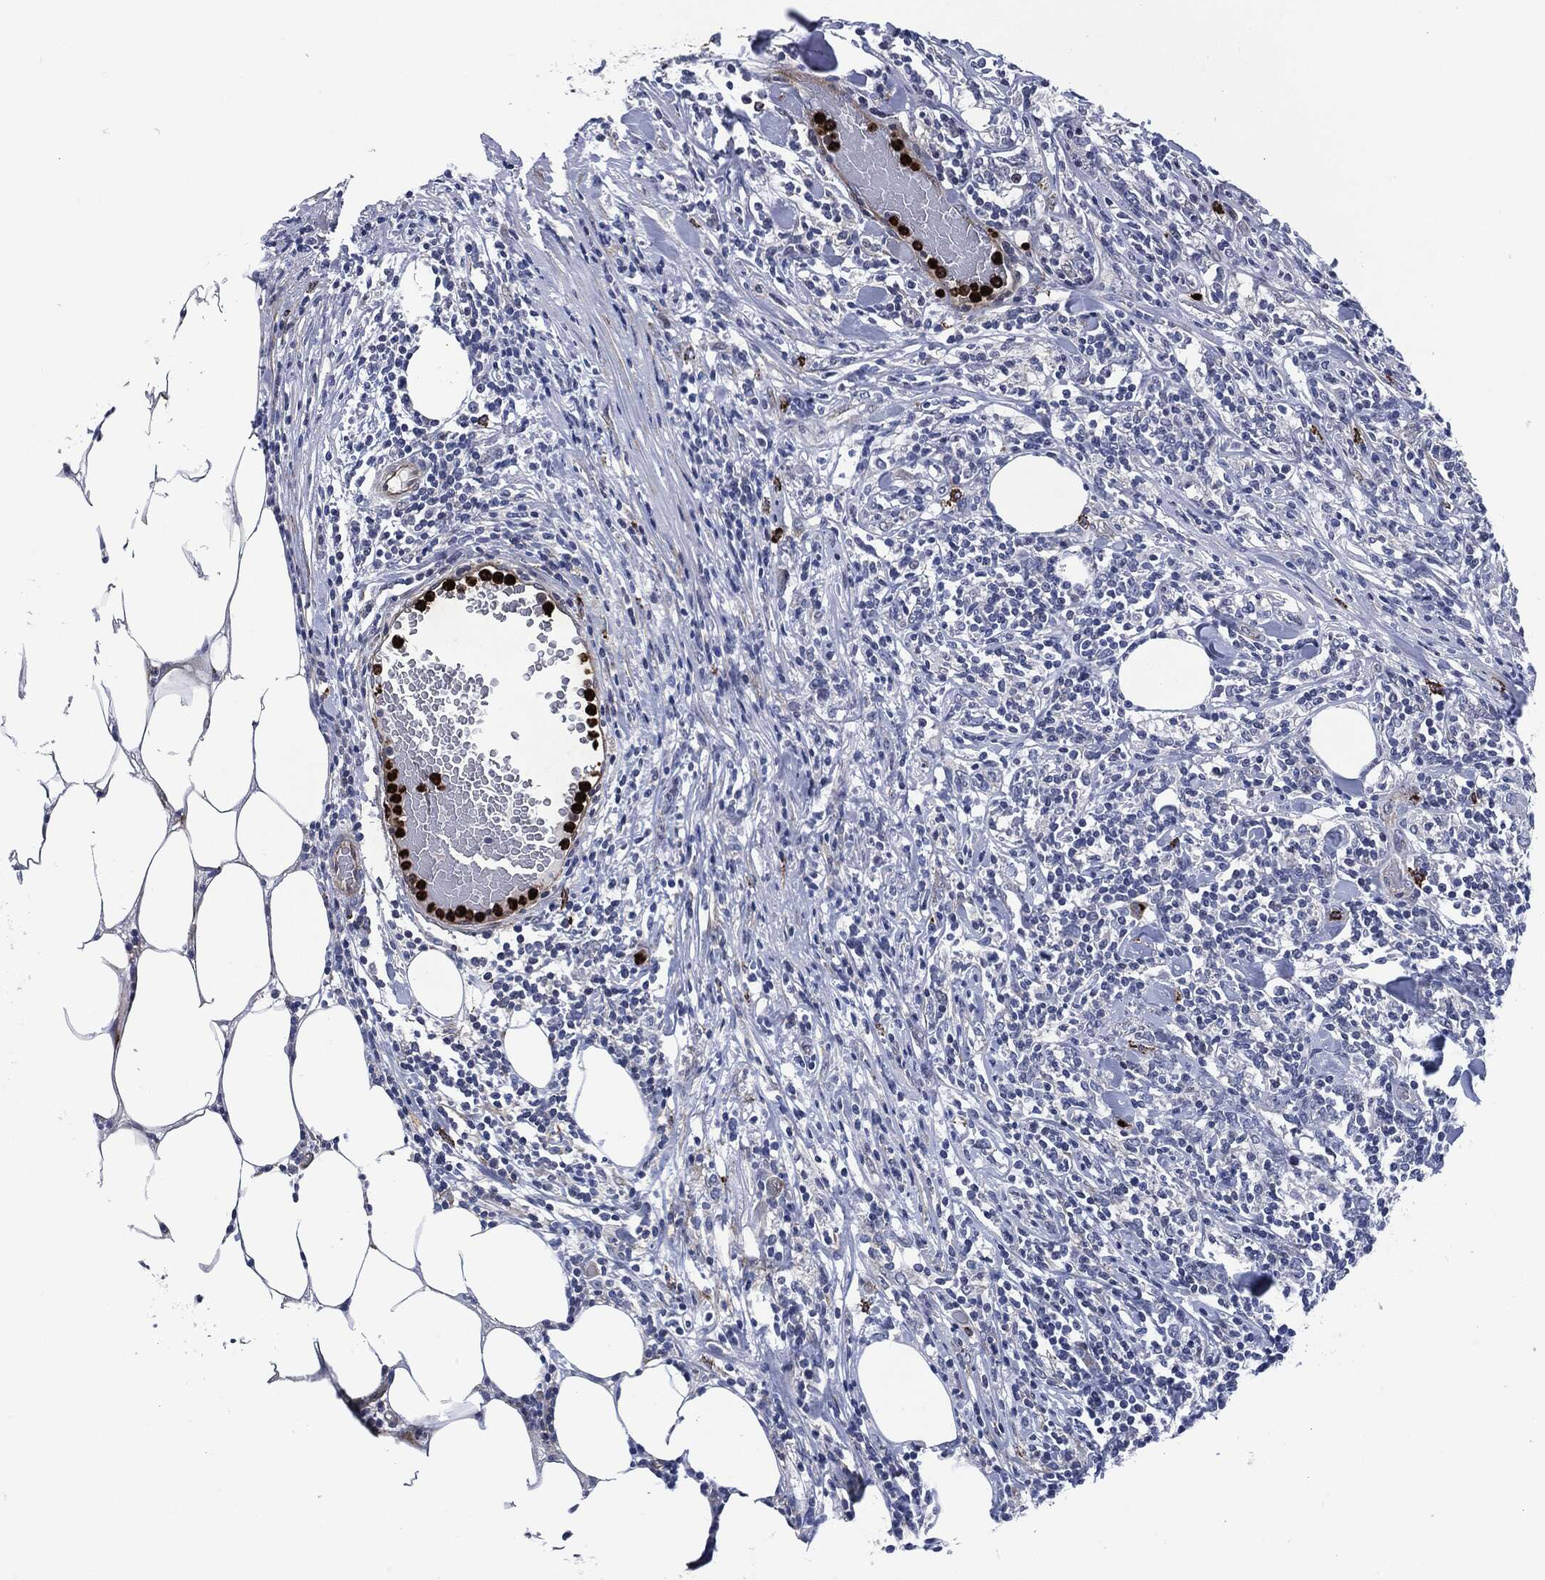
{"staining": {"intensity": "negative", "quantity": "none", "location": "none"}, "tissue": "lymphoma", "cell_type": "Tumor cells", "image_type": "cancer", "snomed": [{"axis": "morphology", "description": "Malignant lymphoma, non-Hodgkin's type, High grade"}, {"axis": "topography", "description": "Lymph node"}], "caption": "Image shows no protein positivity in tumor cells of lymphoma tissue.", "gene": "MPO", "patient": {"sex": "female", "age": 84}}